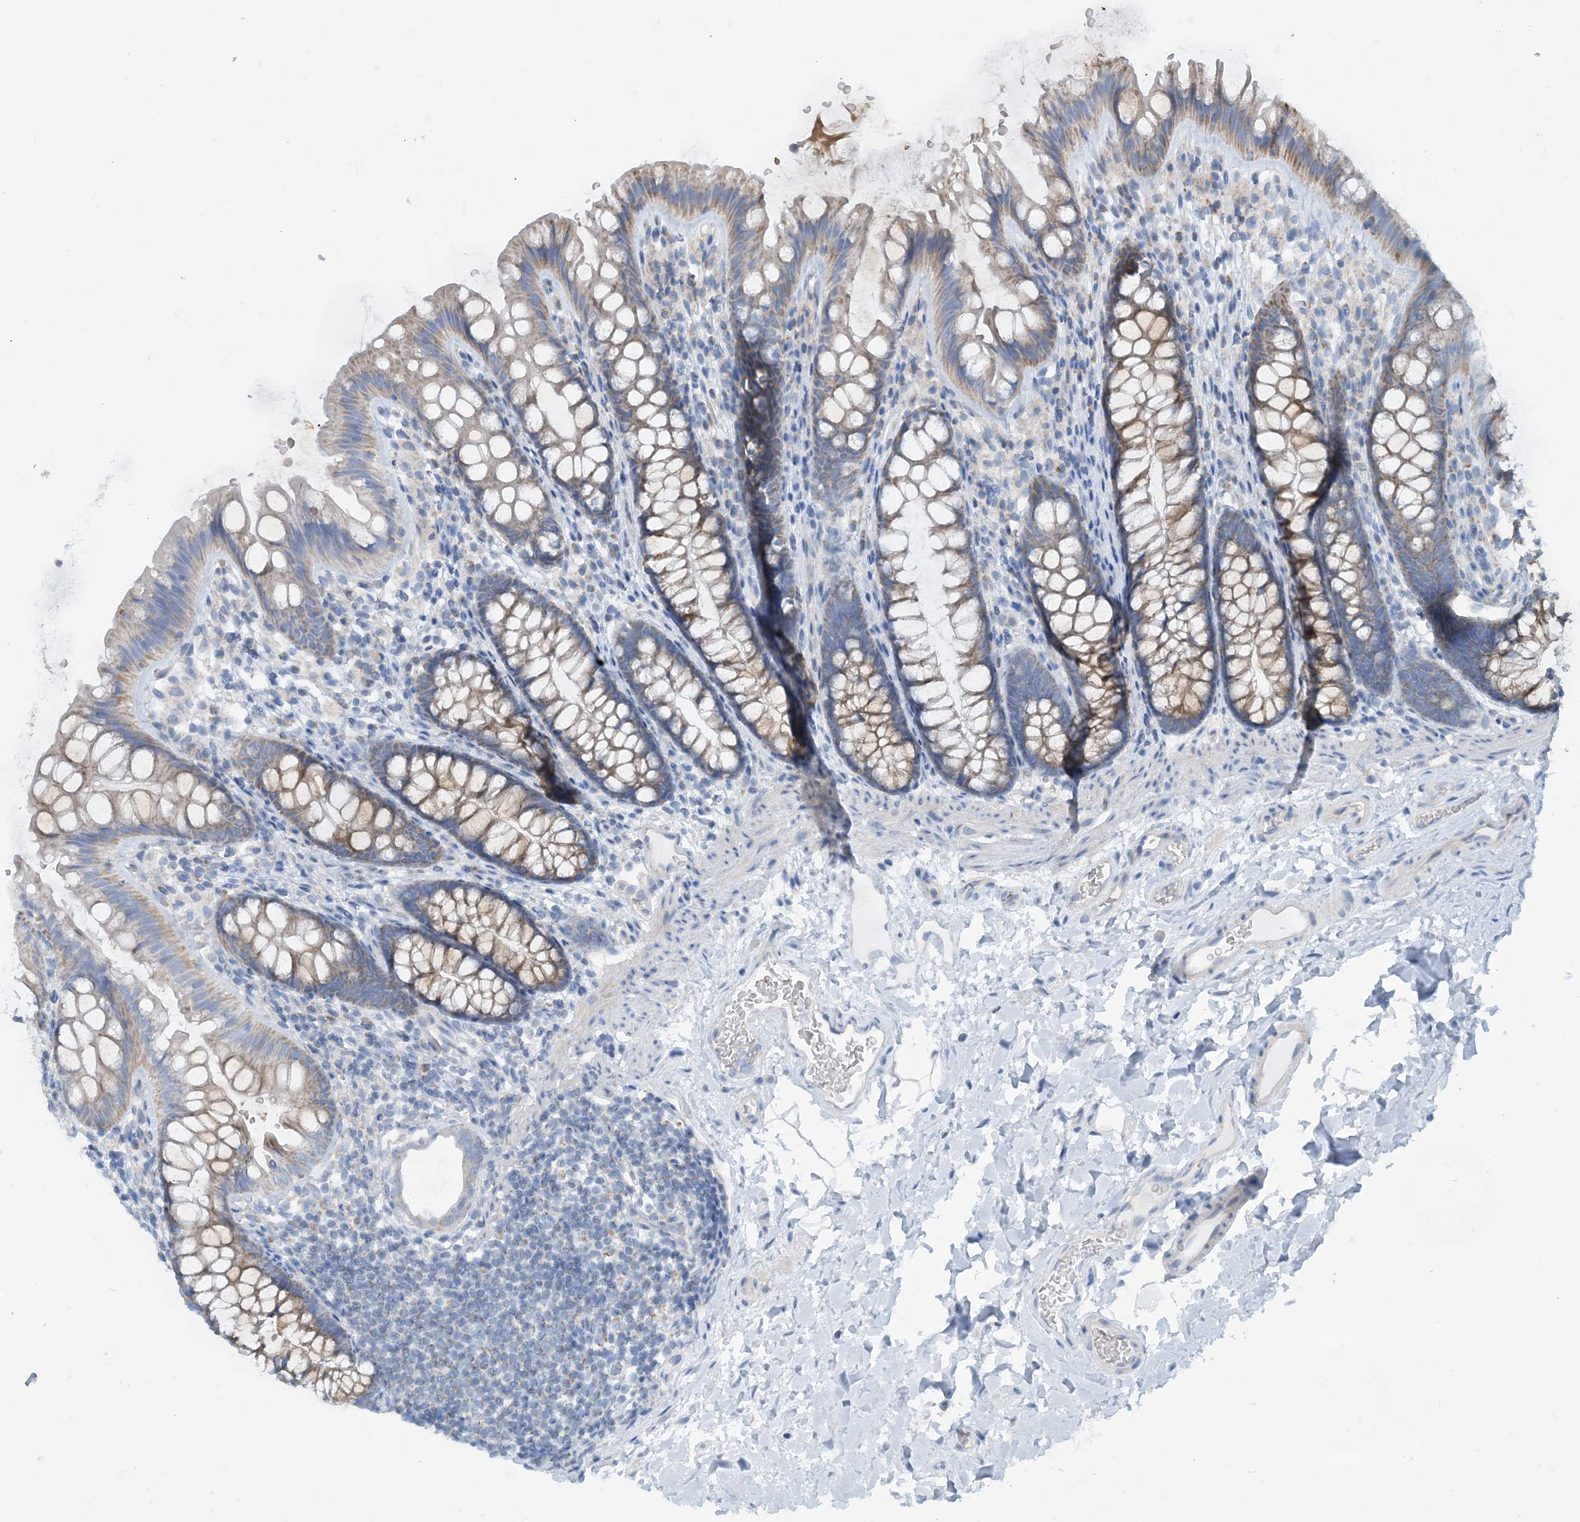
{"staining": {"intensity": "weak", "quantity": ">75%", "location": "cytoplasmic/membranous"}, "tissue": "colon", "cell_type": "Endothelial cells", "image_type": "normal", "snomed": [{"axis": "morphology", "description": "Normal tissue, NOS"}, {"axis": "topography", "description": "Colon"}], "caption": "Unremarkable colon exhibits weak cytoplasmic/membranous positivity in approximately >75% of endothelial cells, visualized by immunohistochemistry.", "gene": "PHOSPHO2", "patient": {"sex": "female", "age": 62}}